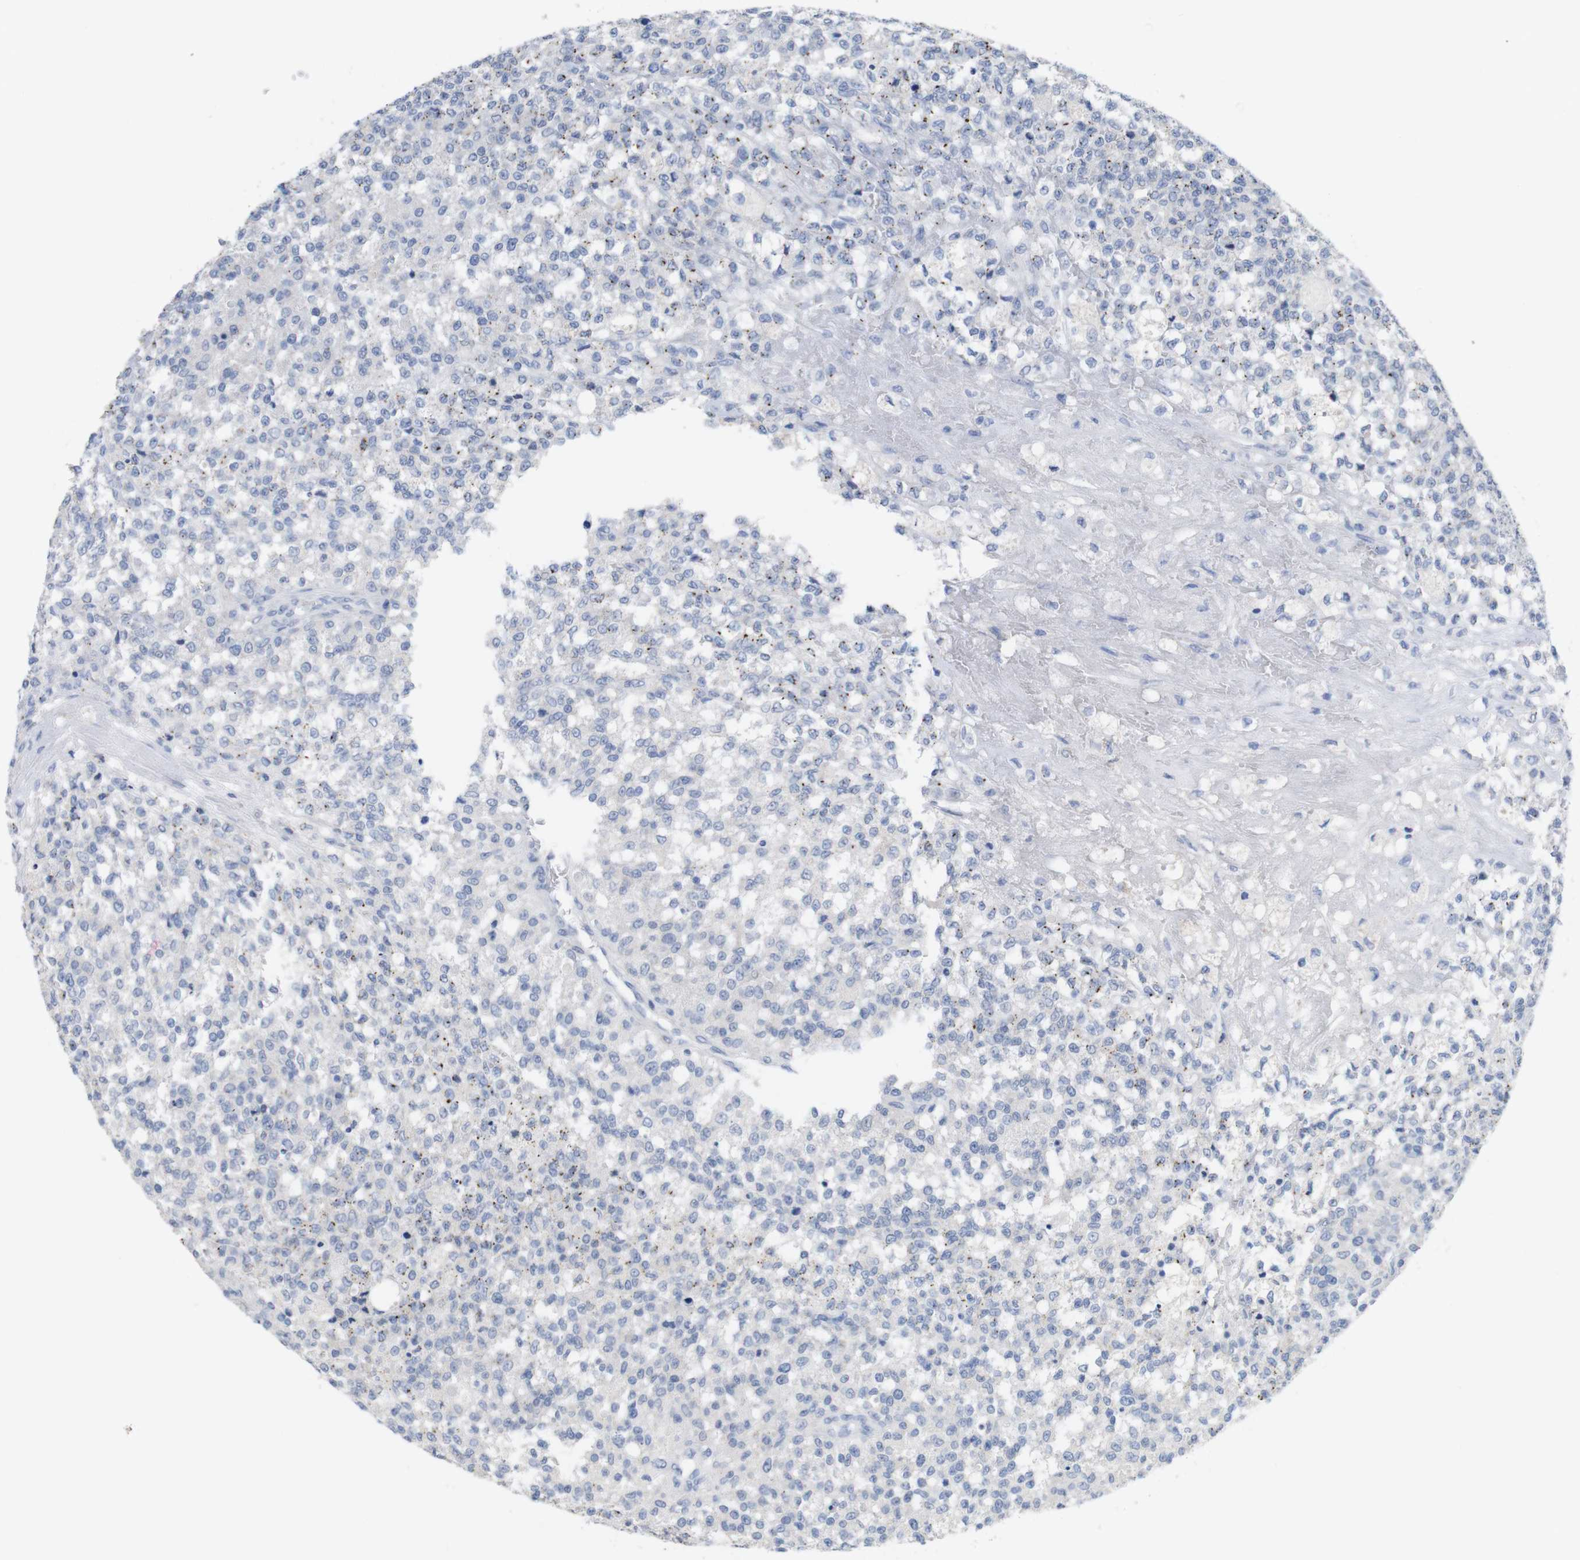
{"staining": {"intensity": "negative", "quantity": "none", "location": "none"}, "tissue": "testis cancer", "cell_type": "Tumor cells", "image_type": "cancer", "snomed": [{"axis": "morphology", "description": "Seminoma, NOS"}, {"axis": "topography", "description": "Testis"}], "caption": "Tumor cells show no significant positivity in testis cancer (seminoma).", "gene": "PNMA1", "patient": {"sex": "male", "age": 59}}